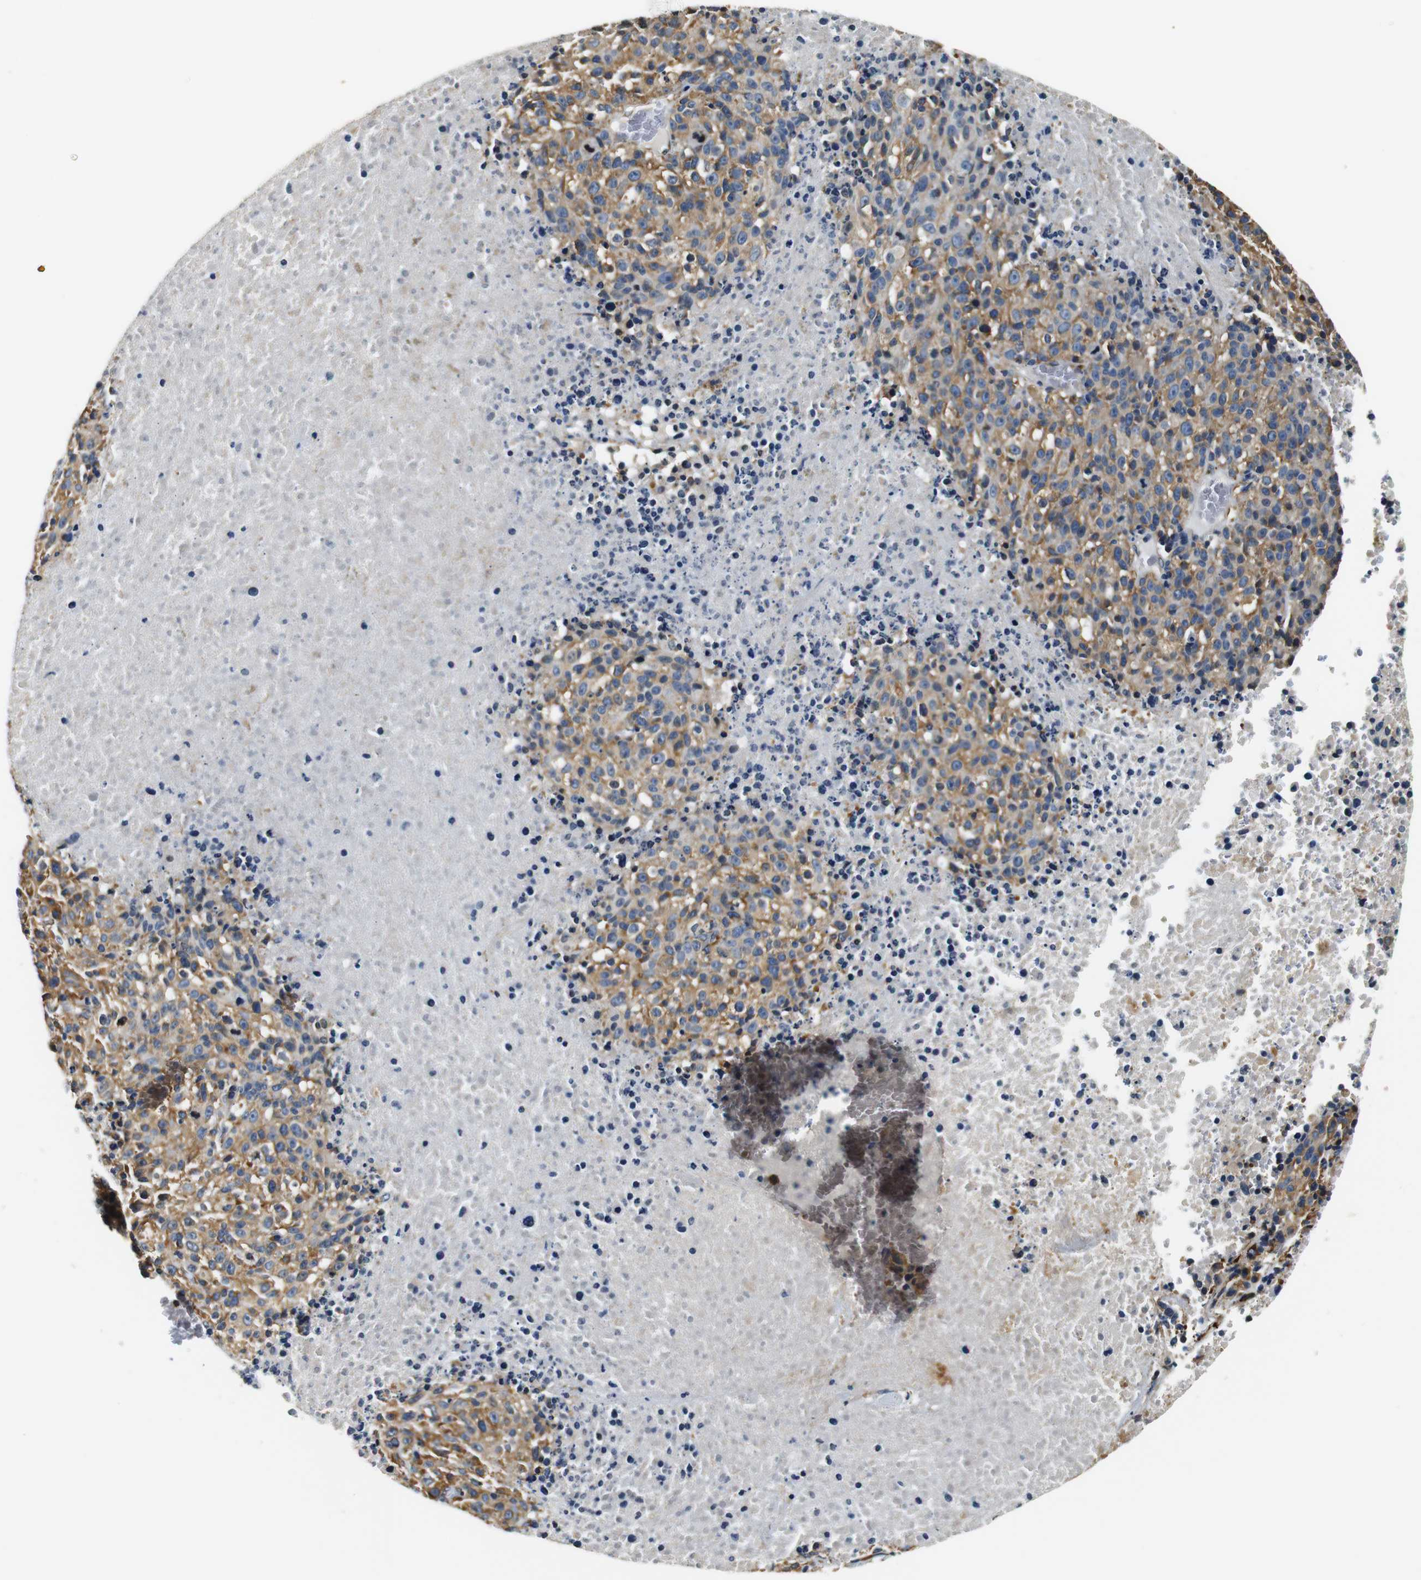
{"staining": {"intensity": "moderate", "quantity": ">75%", "location": "cytoplasmic/membranous"}, "tissue": "melanoma", "cell_type": "Tumor cells", "image_type": "cancer", "snomed": [{"axis": "morphology", "description": "Malignant melanoma, Metastatic site"}, {"axis": "topography", "description": "Cerebral cortex"}], "caption": "This histopathology image reveals melanoma stained with immunohistochemistry to label a protein in brown. The cytoplasmic/membranous of tumor cells show moderate positivity for the protein. Nuclei are counter-stained blue.", "gene": "COL1A1", "patient": {"sex": "female", "age": 52}}